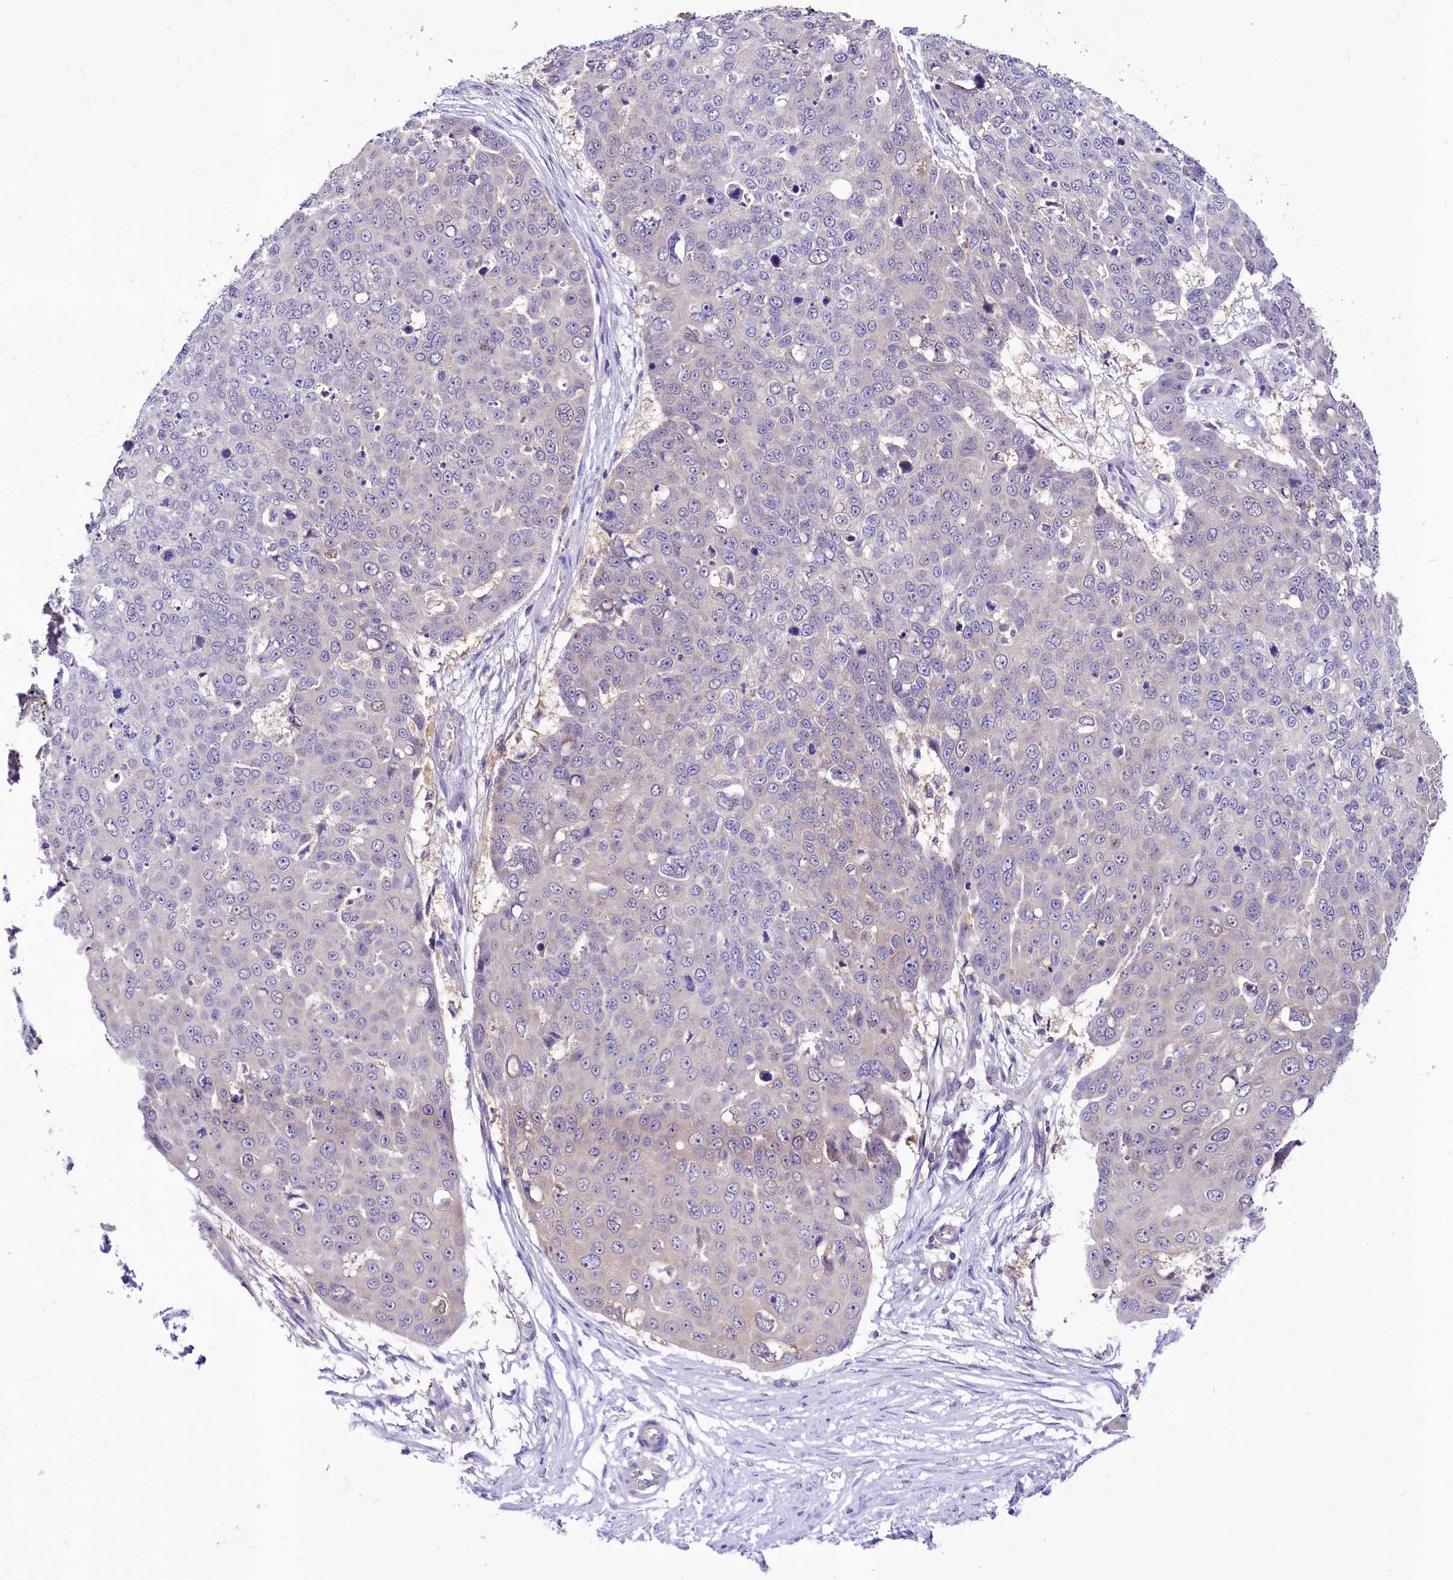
{"staining": {"intensity": "negative", "quantity": "none", "location": "none"}, "tissue": "skin cancer", "cell_type": "Tumor cells", "image_type": "cancer", "snomed": [{"axis": "morphology", "description": "Squamous cell carcinoma, NOS"}, {"axis": "topography", "description": "Skin"}], "caption": "Immunohistochemical staining of human skin cancer (squamous cell carcinoma) displays no significant expression in tumor cells.", "gene": "ABHD5", "patient": {"sex": "male", "age": 71}}